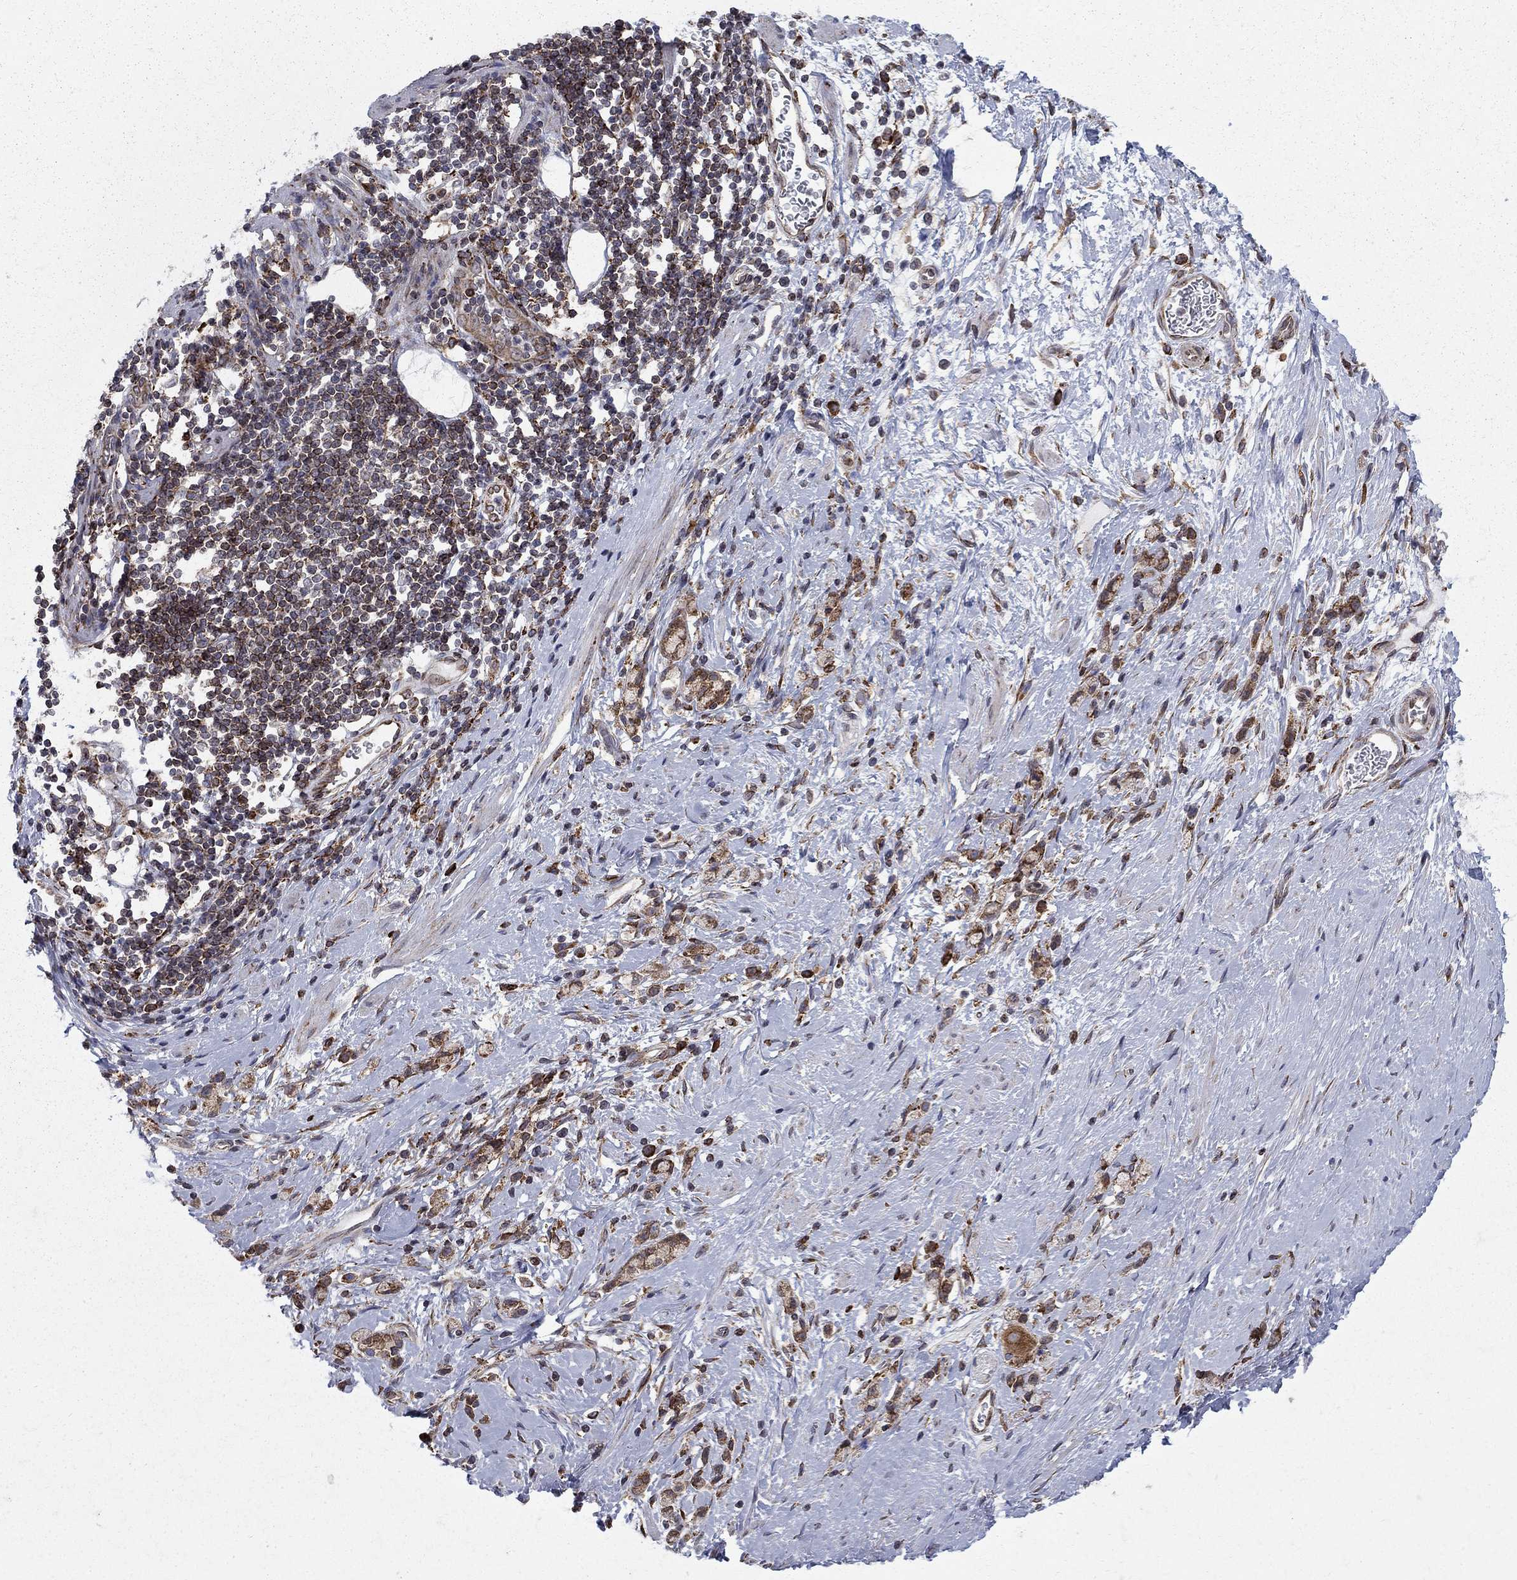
{"staining": {"intensity": "moderate", "quantity": ">75%", "location": "cytoplasmic/membranous"}, "tissue": "stomach cancer", "cell_type": "Tumor cells", "image_type": "cancer", "snomed": [{"axis": "morphology", "description": "Adenocarcinoma, NOS"}, {"axis": "topography", "description": "Stomach"}], "caption": "An IHC photomicrograph of neoplastic tissue is shown. Protein staining in brown highlights moderate cytoplasmic/membranous positivity in stomach cancer within tumor cells.", "gene": "CAB39L", "patient": {"sex": "male", "age": 58}}